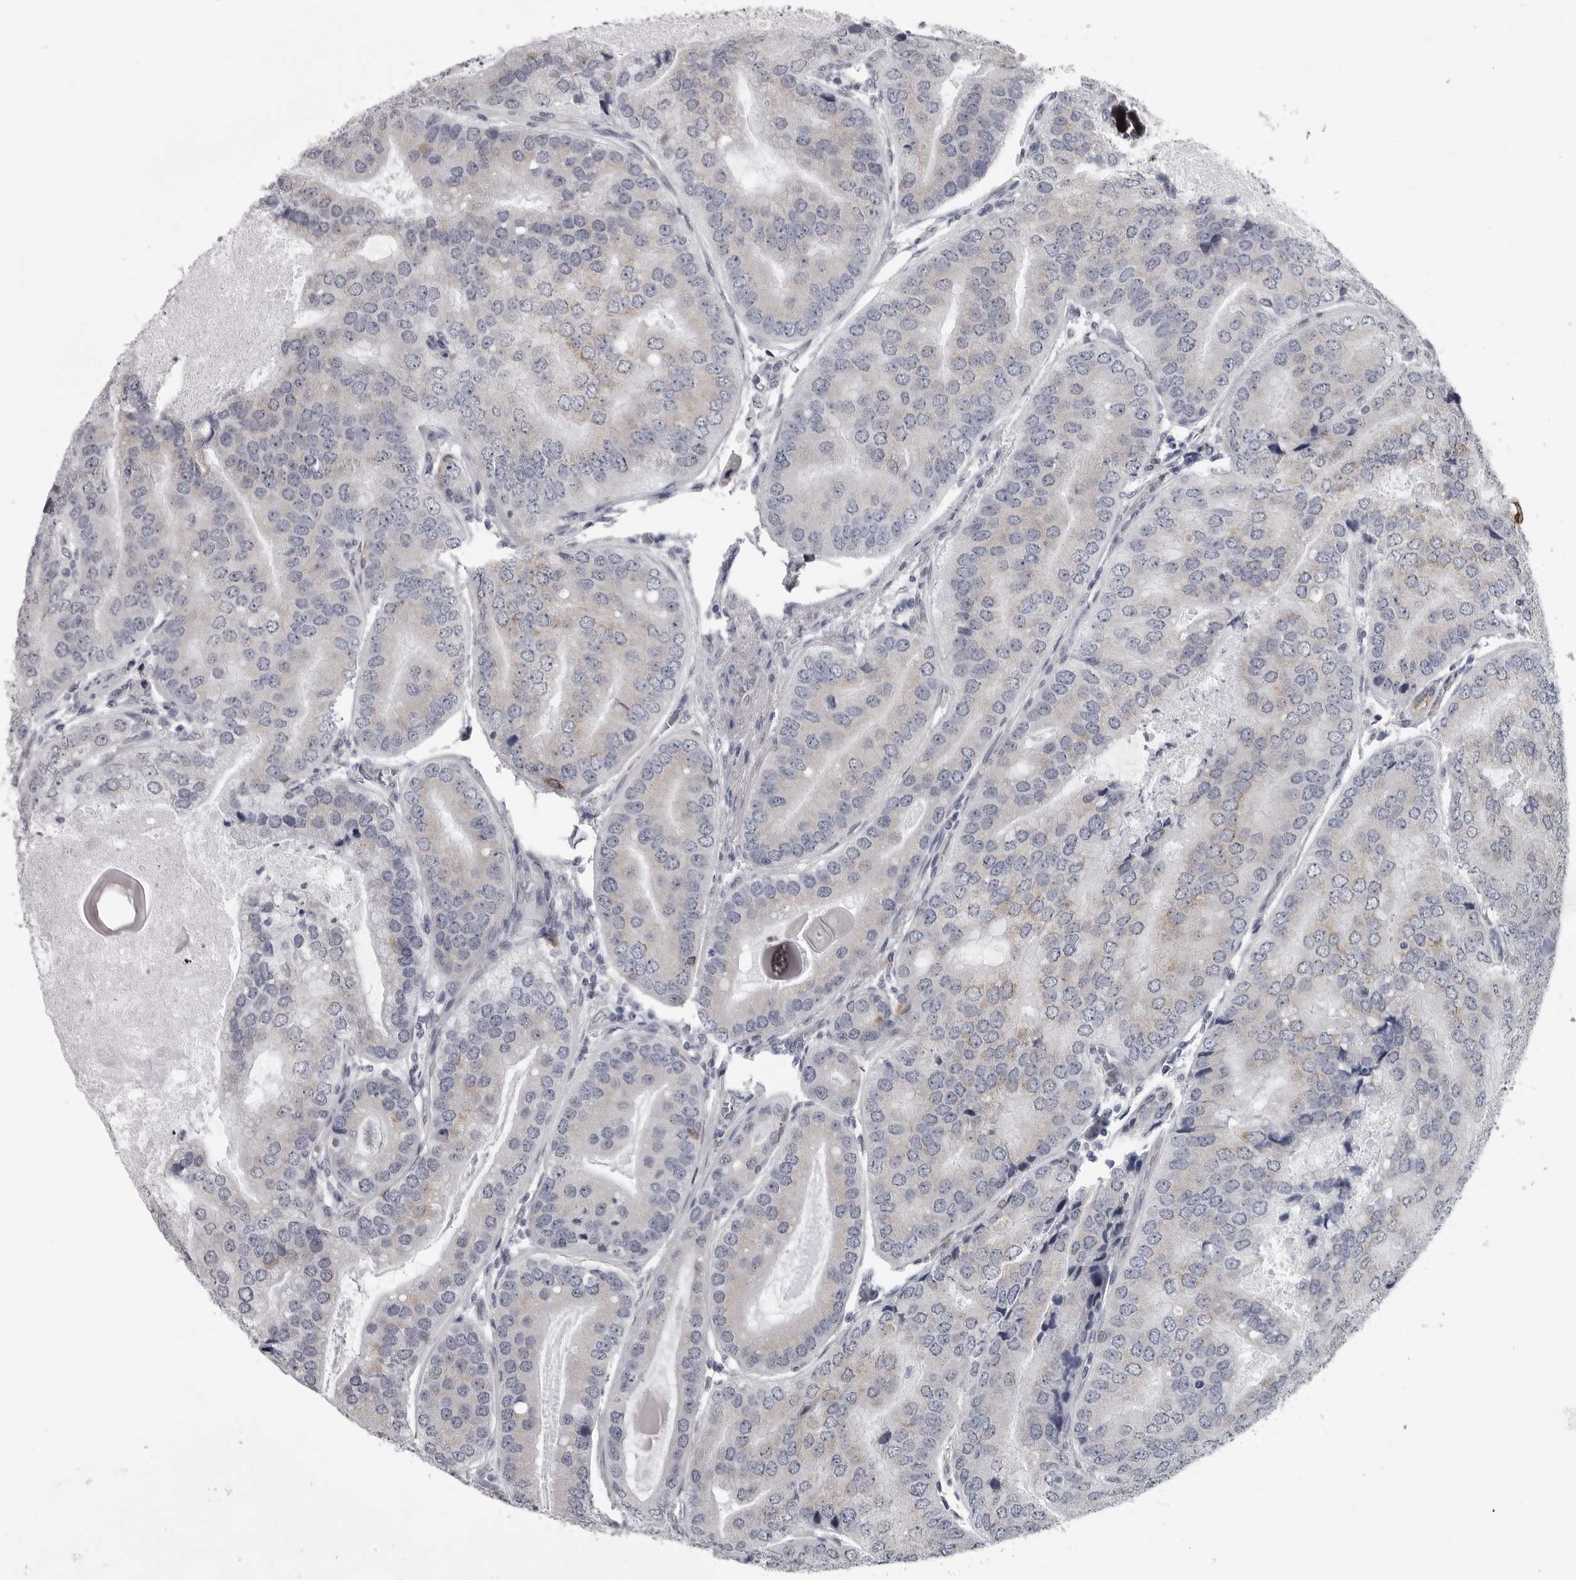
{"staining": {"intensity": "weak", "quantity": "<25%", "location": "cytoplasmic/membranous"}, "tissue": "prostate cancer", "cell_type": "Tumor cells", "image_type": "cancer", "snomed": [{"axis": "morphology", "description": "Adenocarcinoma, High grade"}, {"axis": "topography", "description": "Prostate"}], "caption": "A micrograph of prostate high-grade adenocarcinoma stained for a protein demonstrates no brown staining in tumor cells.", "gene": "MYOC", "patient": {"sex": "male", "age": 70}}